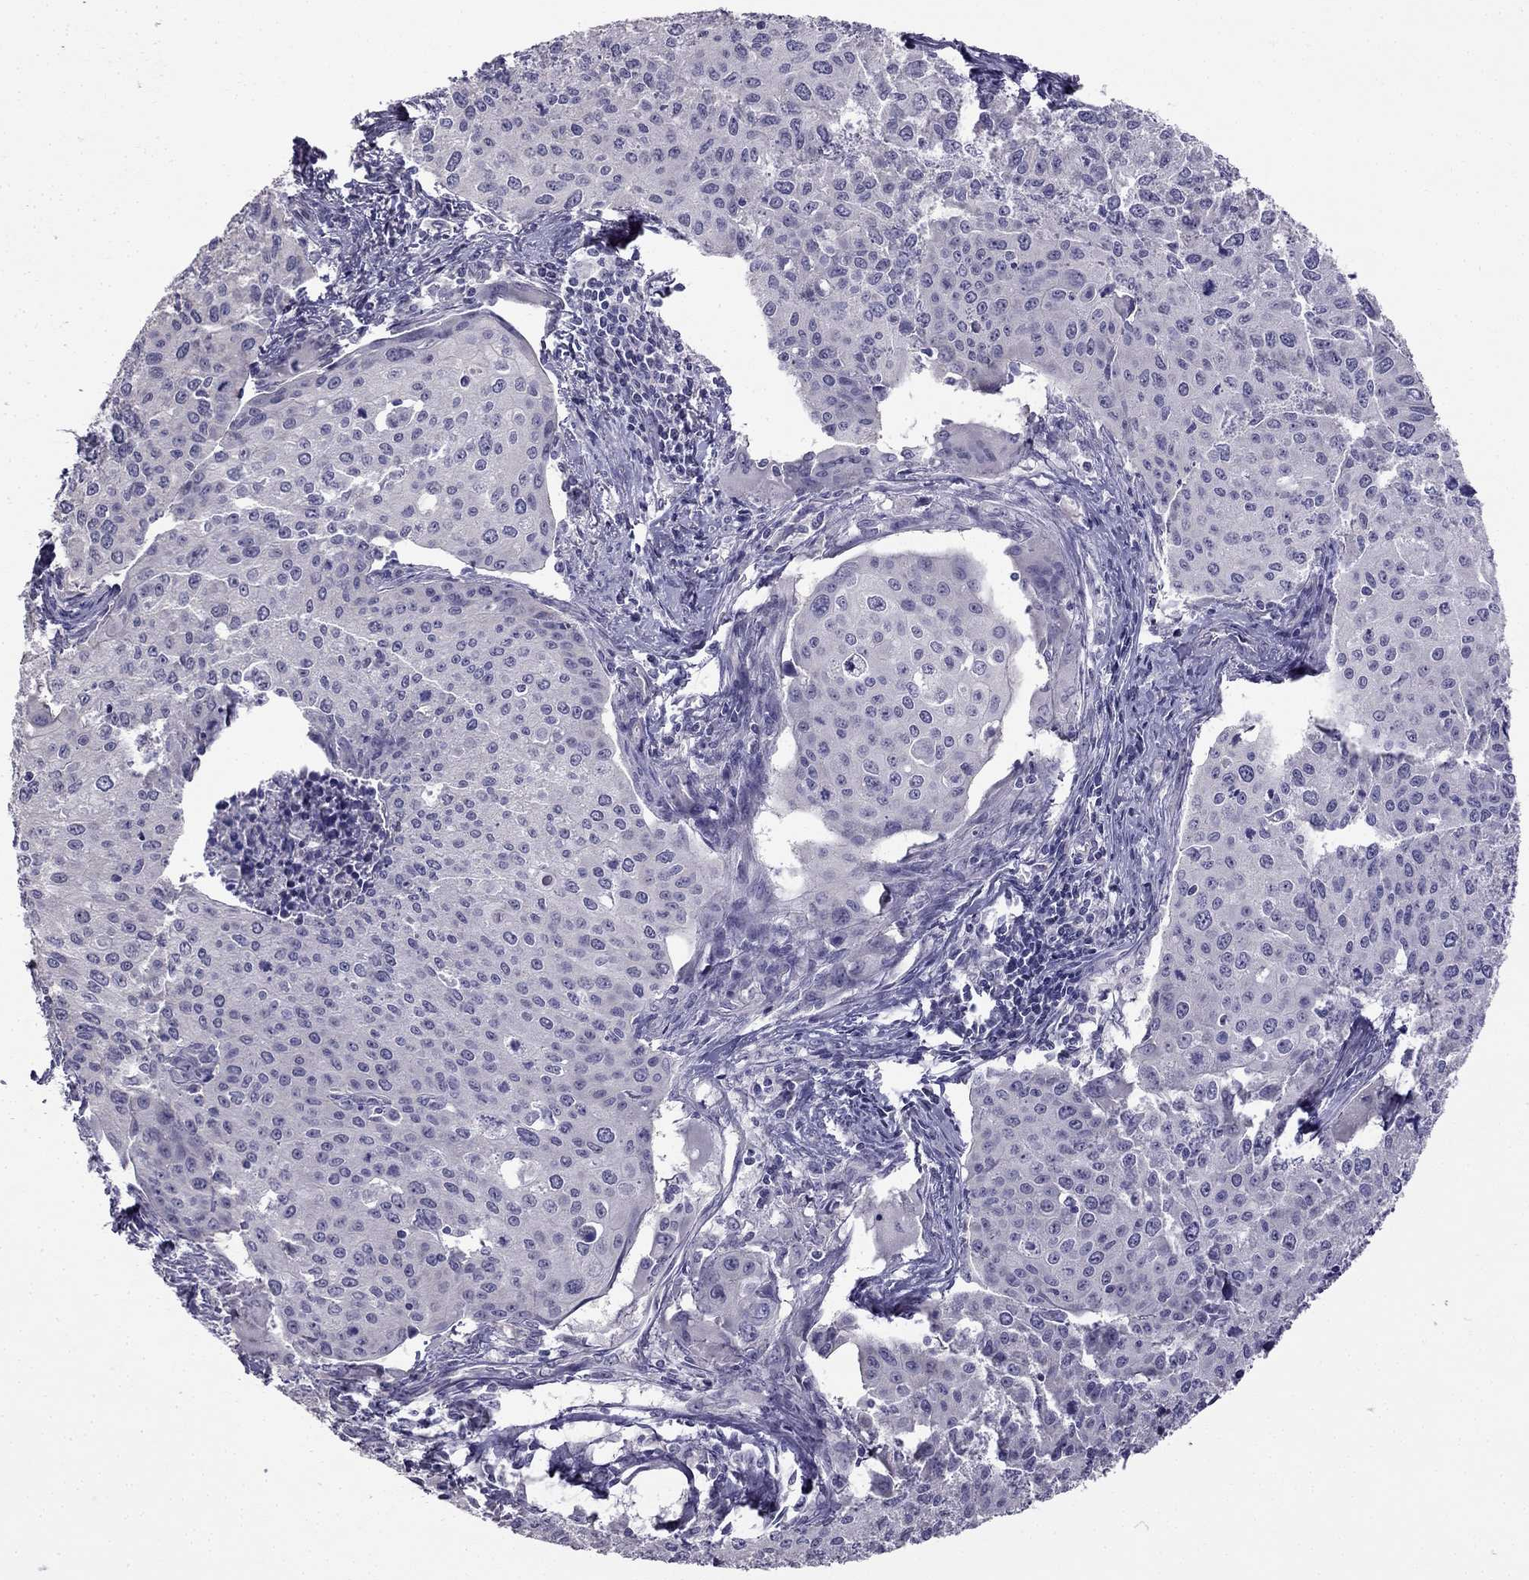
{"staining": {"intensity": "negative", "quantity": "none", "location": "none"}, "tissue": "cervical cancer", "cell_type": "Tumor cells", "image_type": "cancer", "snomed": [{"axis": "morphology", "description": "Squamous cell carcinoma, NOS"}, {"axis": "topography", "description": "Cervix"}], "caption": "Histopathology image shows no protein staining in tumor cells of cervical squamous cell carcinoma tissue.", "gene": "HSFX1", "patient": {"sex": "female", "age": 38}}